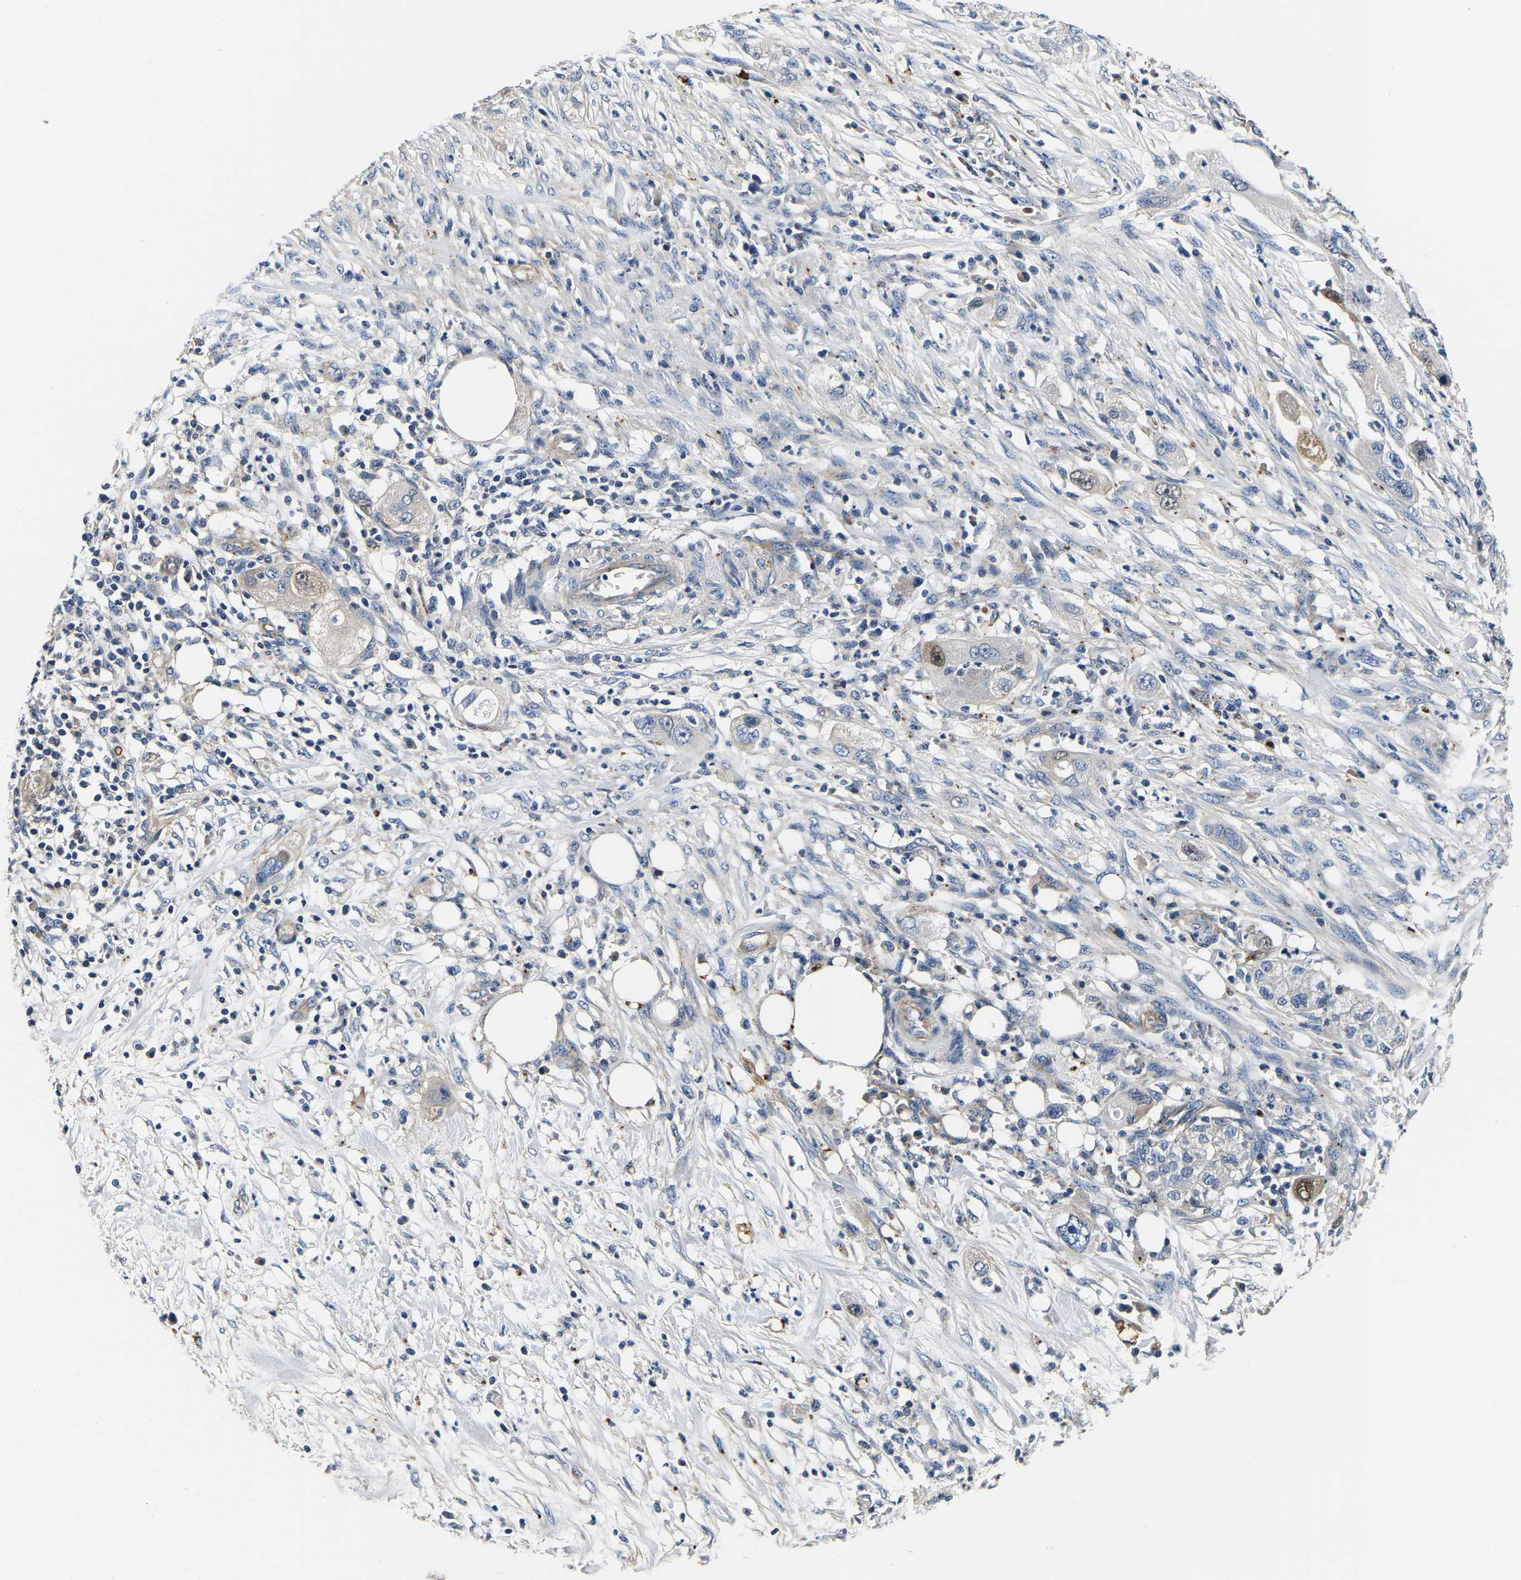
{"staining": {"intensity": "negative", "quantity": "none", "location": "none"}, "tissue": "pancreatic cancer", "cell_type": "Tumor cells", "image_type": "cancer", "snomed": [{"axis": "morphology", "description": "Adenocarcinoma, NOS"}, {"axis": "topography", "description": "Pancreas"}], "caption": "A micrograph of human pancreatic cancer (adenocarcinoma) is negative for staining in tumor cells.", "gene": "SH3GLB1", "patient": {"sex": "female", "age": 78}}